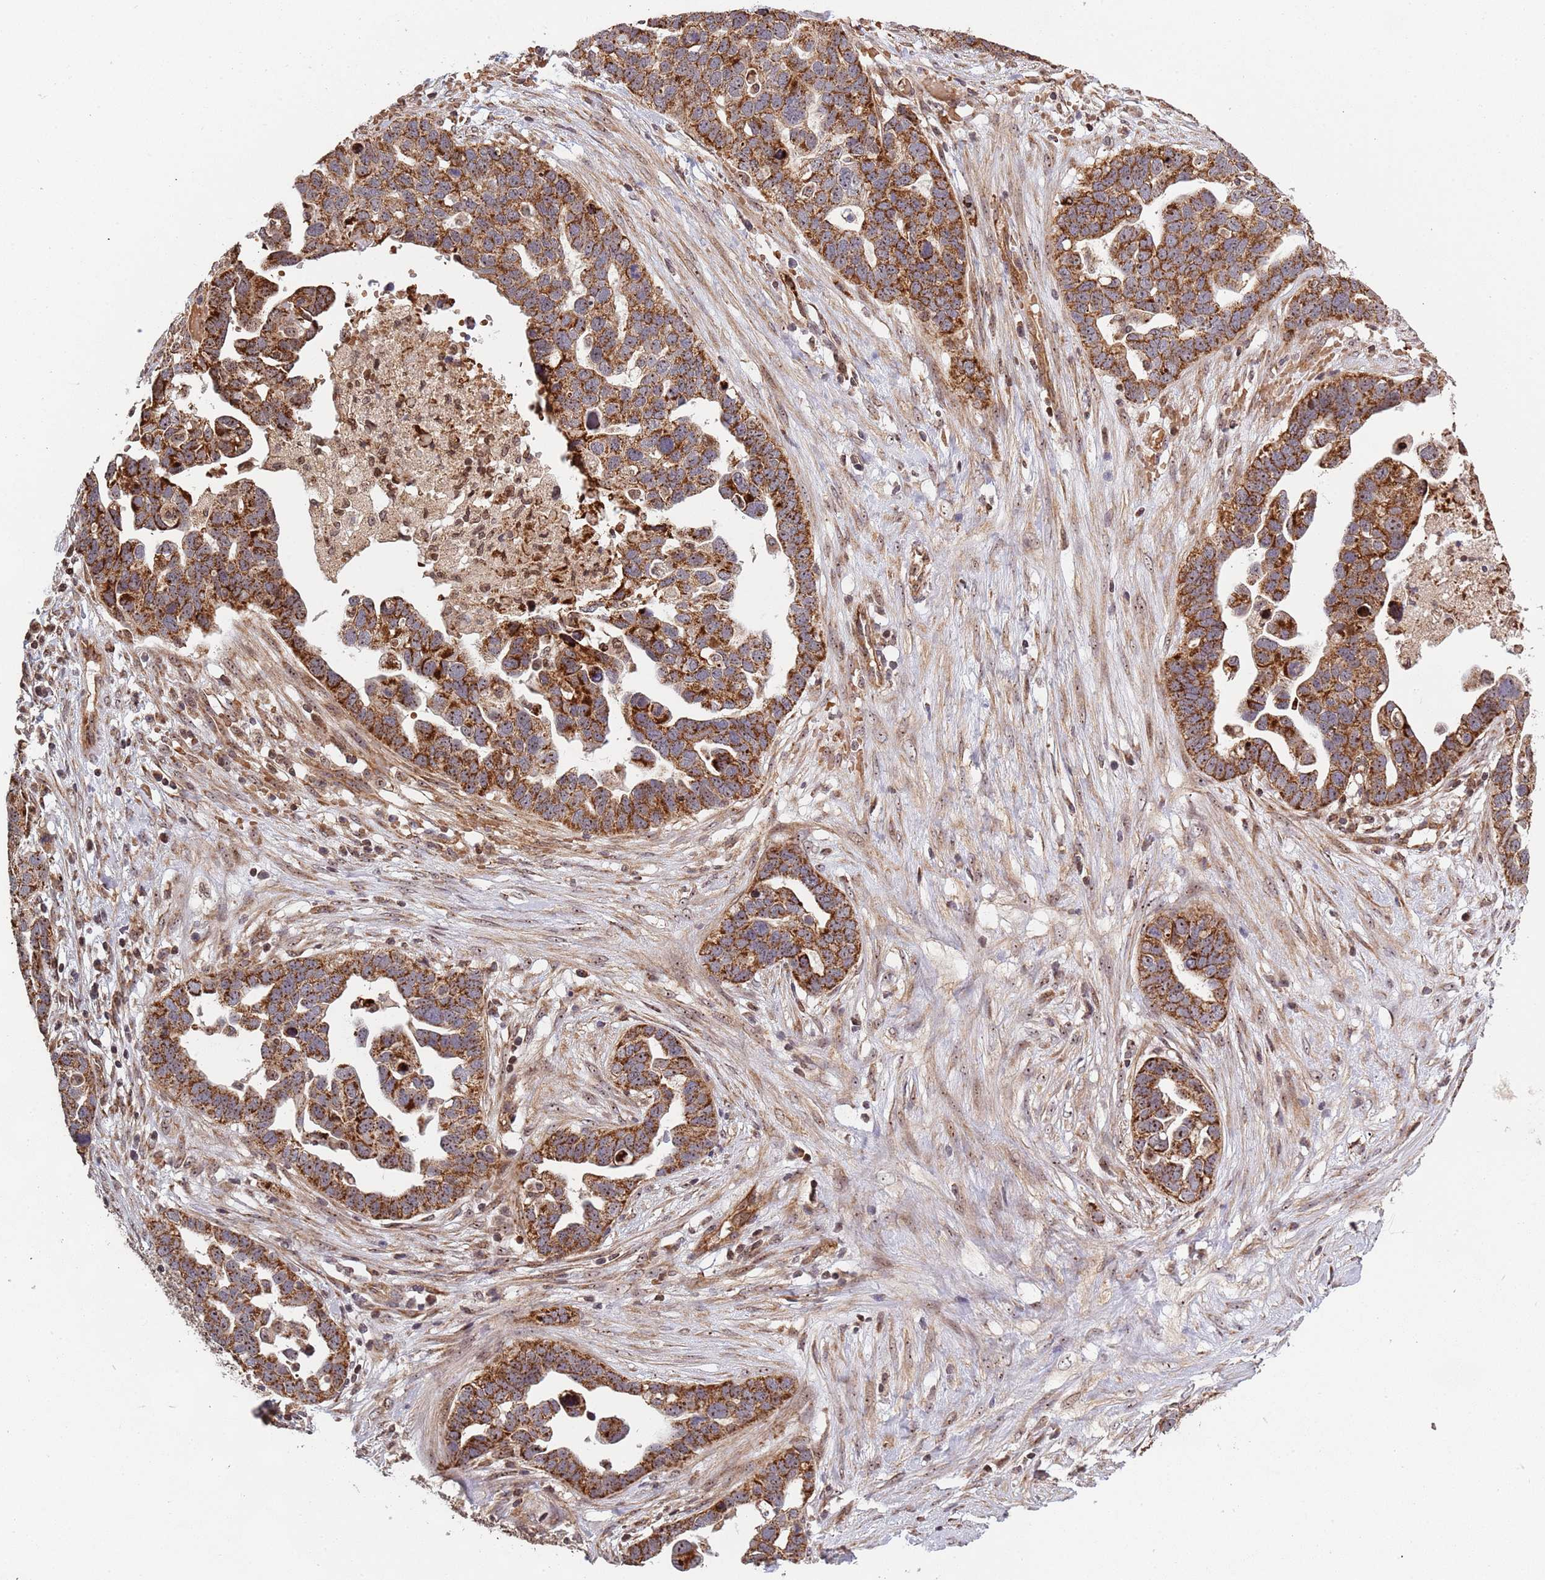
{"staining": {"intensity": "strong", "quantity": ">75%", "location": "cytoplasmic/membranous"}, "tissue": "ovarian cancer", "cell_type": "Tumor cells", "image_type": "cancer", "snomed": [{"axis": "morphology", "description": "Cystadenocarcinoma, serous, NOS"}, {"axis": "topography", "description": "Ovary"}], "caption": "Immunohistochemistry (IHC) of serous cystadenocarcinoma (ovarian) exhibits high levels of strong cytoplasmic/membranous positivity in about >75% of tumor cells. The protein is shown in brown color, while the nuclei are stained blue.", "gene": "DCHS1", "patient": {"sex": "female", "age": 54}}